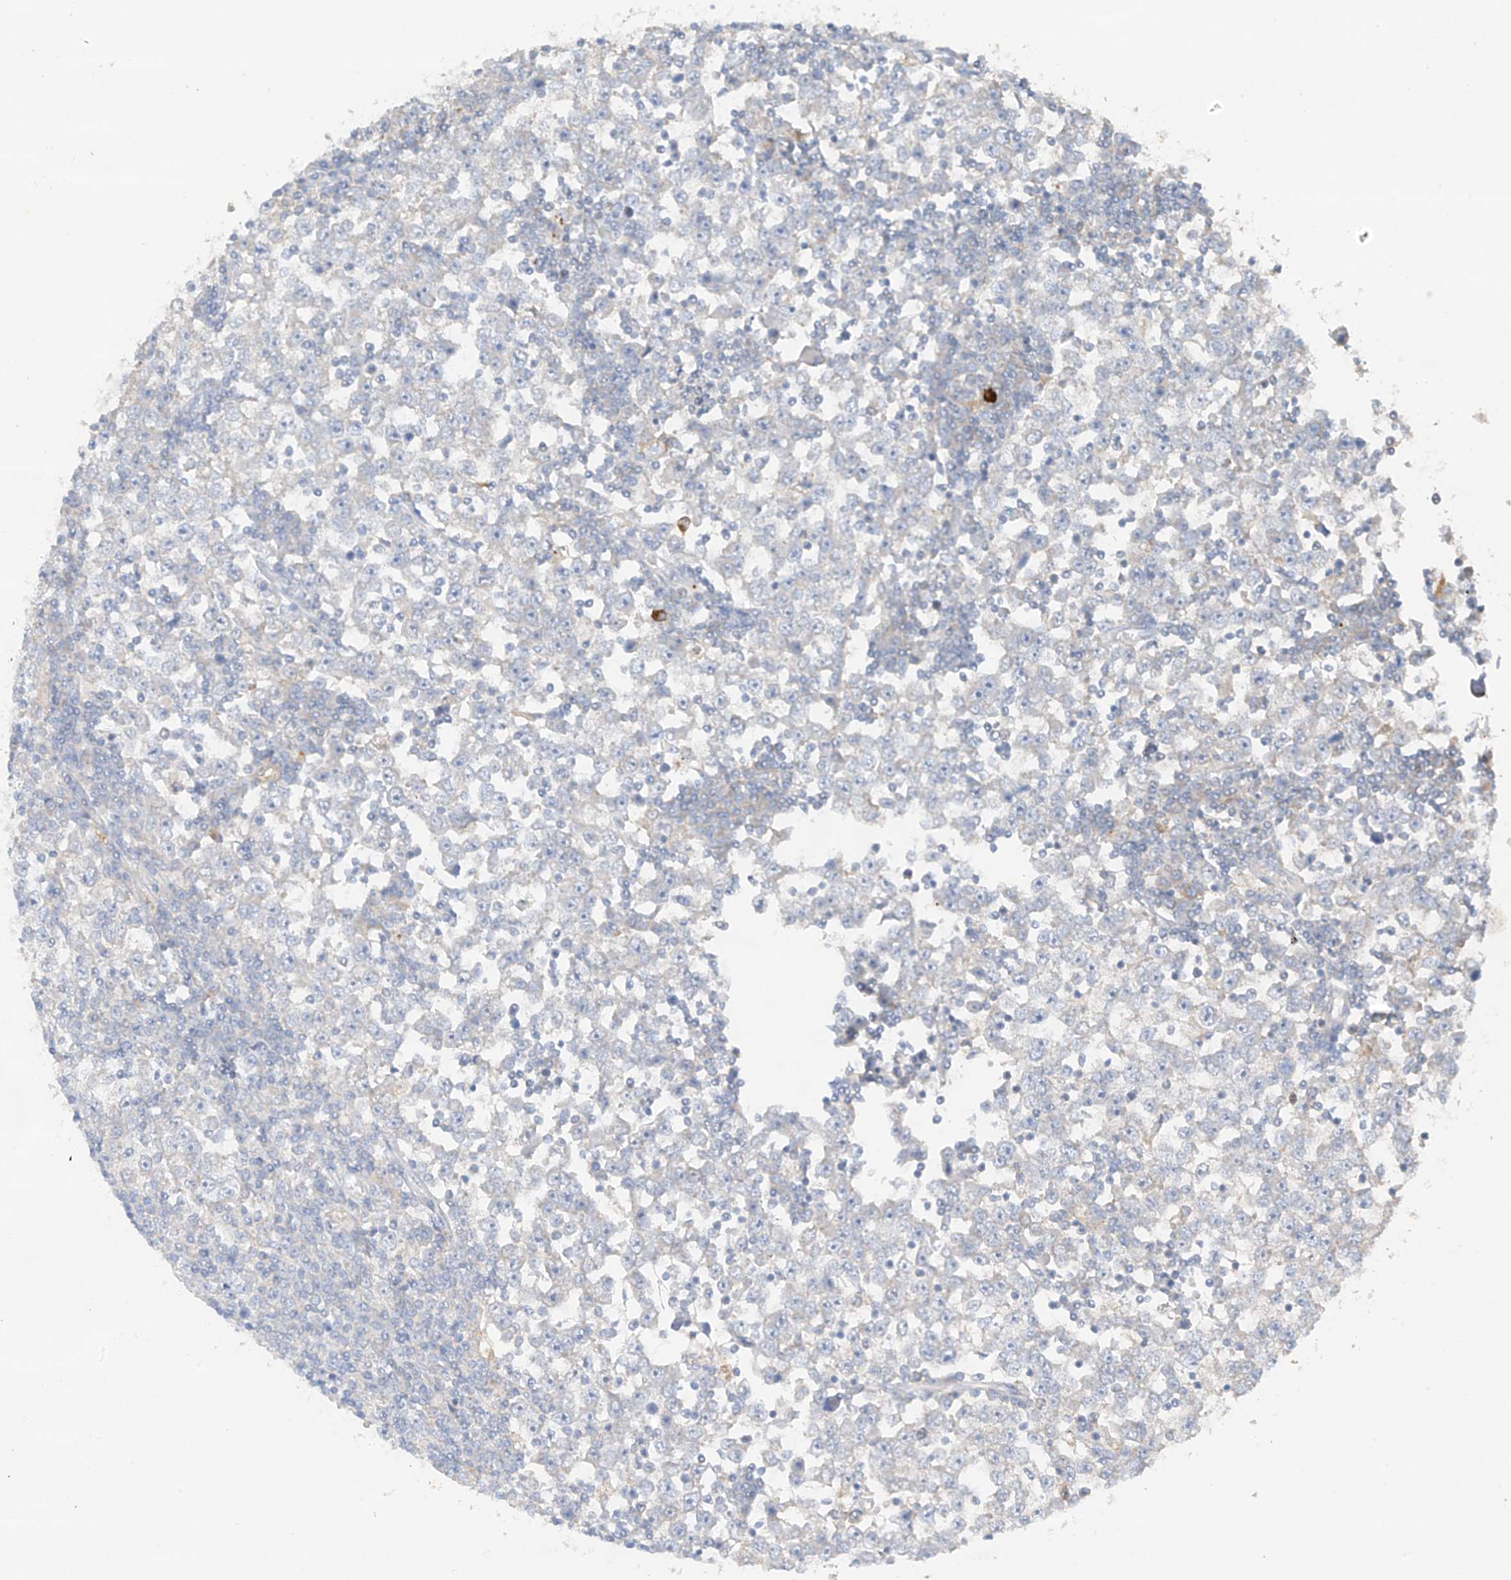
{"staining": {"intensity": "negative", "quantity": "none", "location": "none"}, "tissue": "testis cancer", "cell_type": "Tumor cells", "image_type": "cancer", "snomed": [{"axis": "morphology", "description": "Seminoma, NOS"}, {"axis": "topography", "description": "Testis"}], "caption": "Immunohistochemical staining of seminoma (testis) shows no significant expression in tumor cells.", "gene": "CAPN13", "patient": {"sex": "male", "age": 65}}